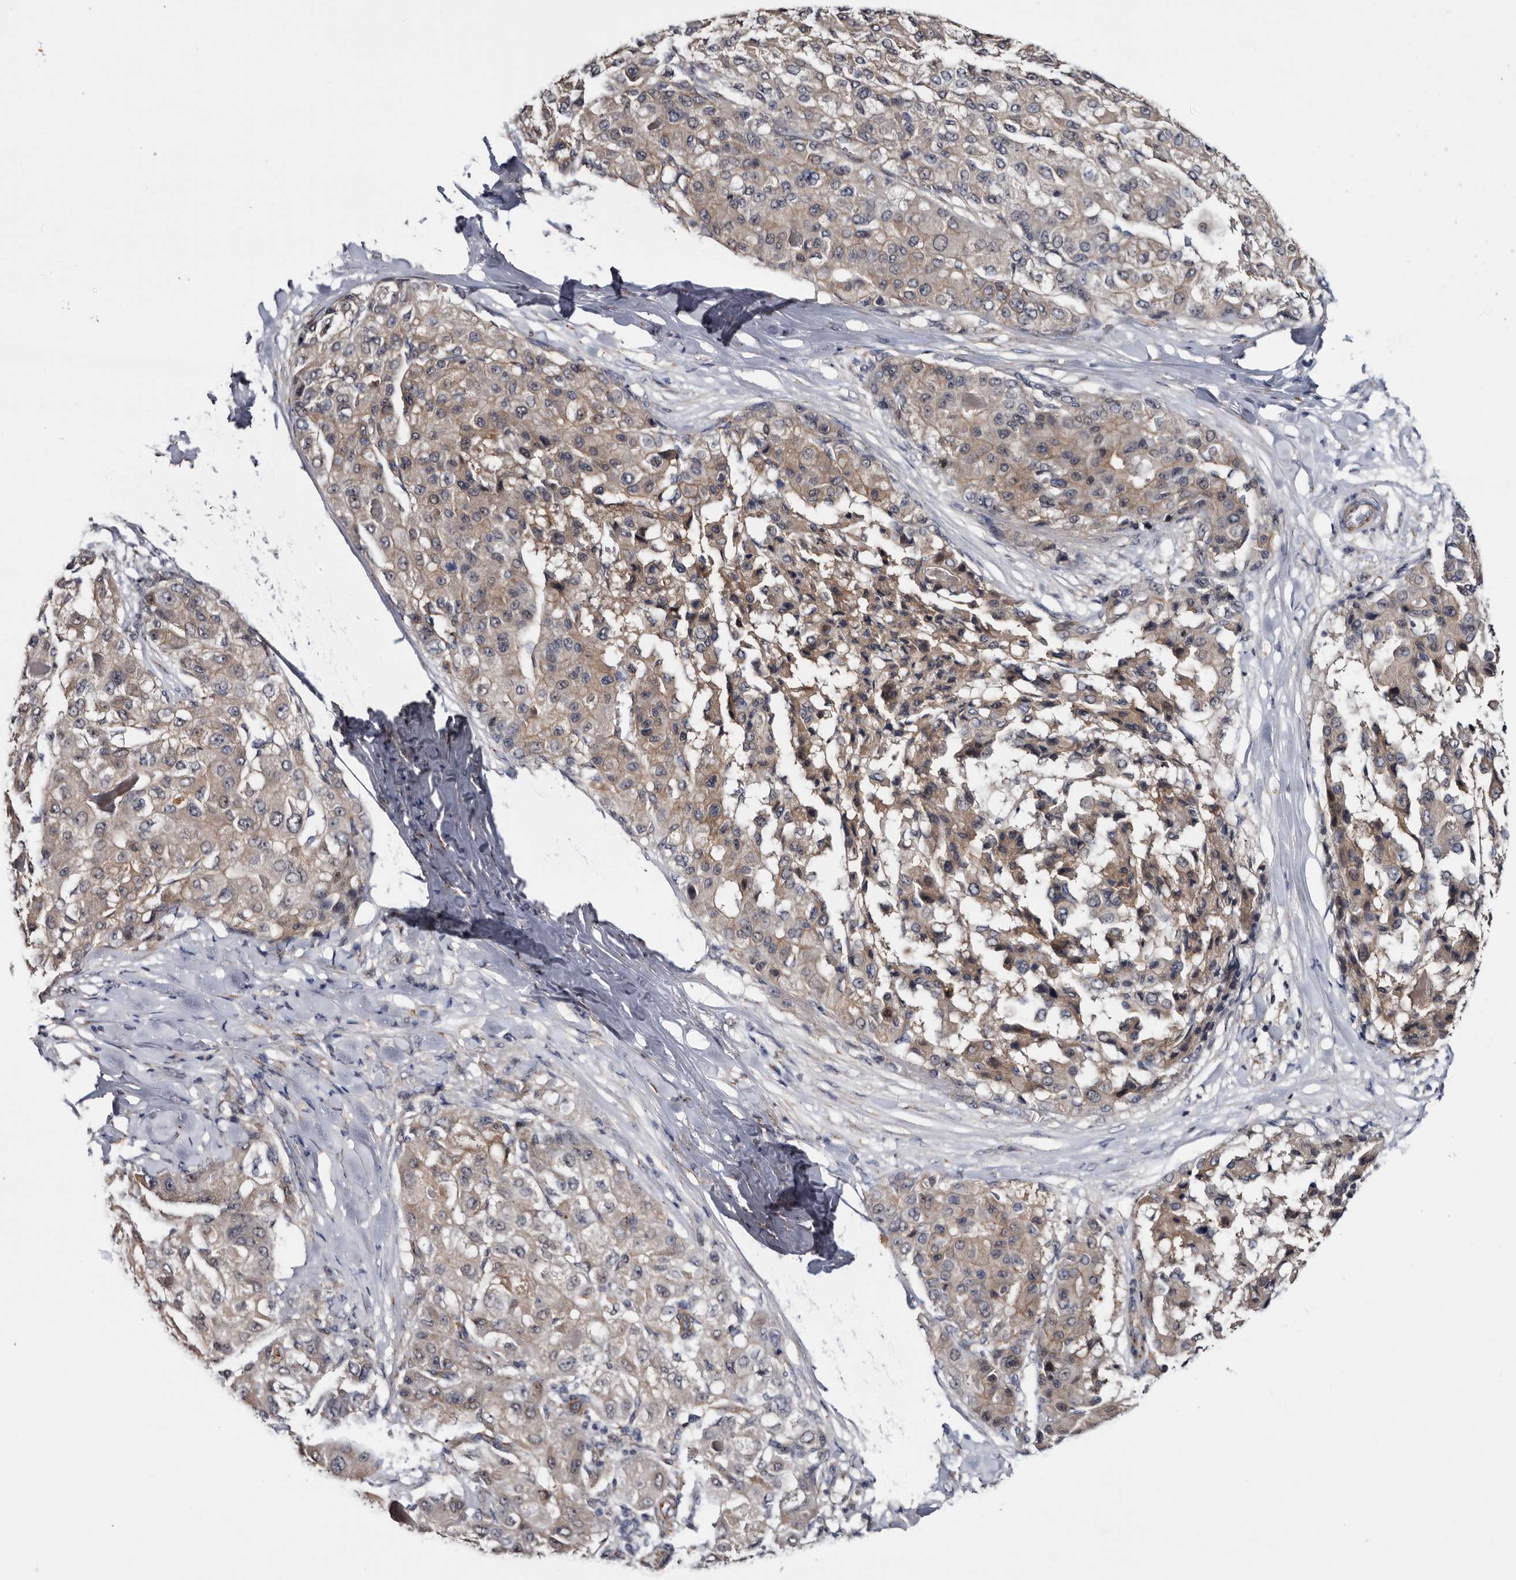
{"staining": {"intensity": "weak", "quantity": ">75%", "location": "cytoplasmic/membranous"}, "tissue": "liver cancer", "cell_type": "Tumor cells", "image_type": "cancer", "snomed": [{"axis": "morphology", "description": "Carcinoma, Hepatocellular, NOS"}, {"axis": "topography", "description": "Liver"}], "caption": "Liver cancer (hepatocellular carcinoma) stained for a protein (brown) reveals weak cytoplasmic/membranous positive staining in approximately >75% of tumor cells.", "gene": "ARMCX2", "patient": {"sex": "male", "age": 80}}